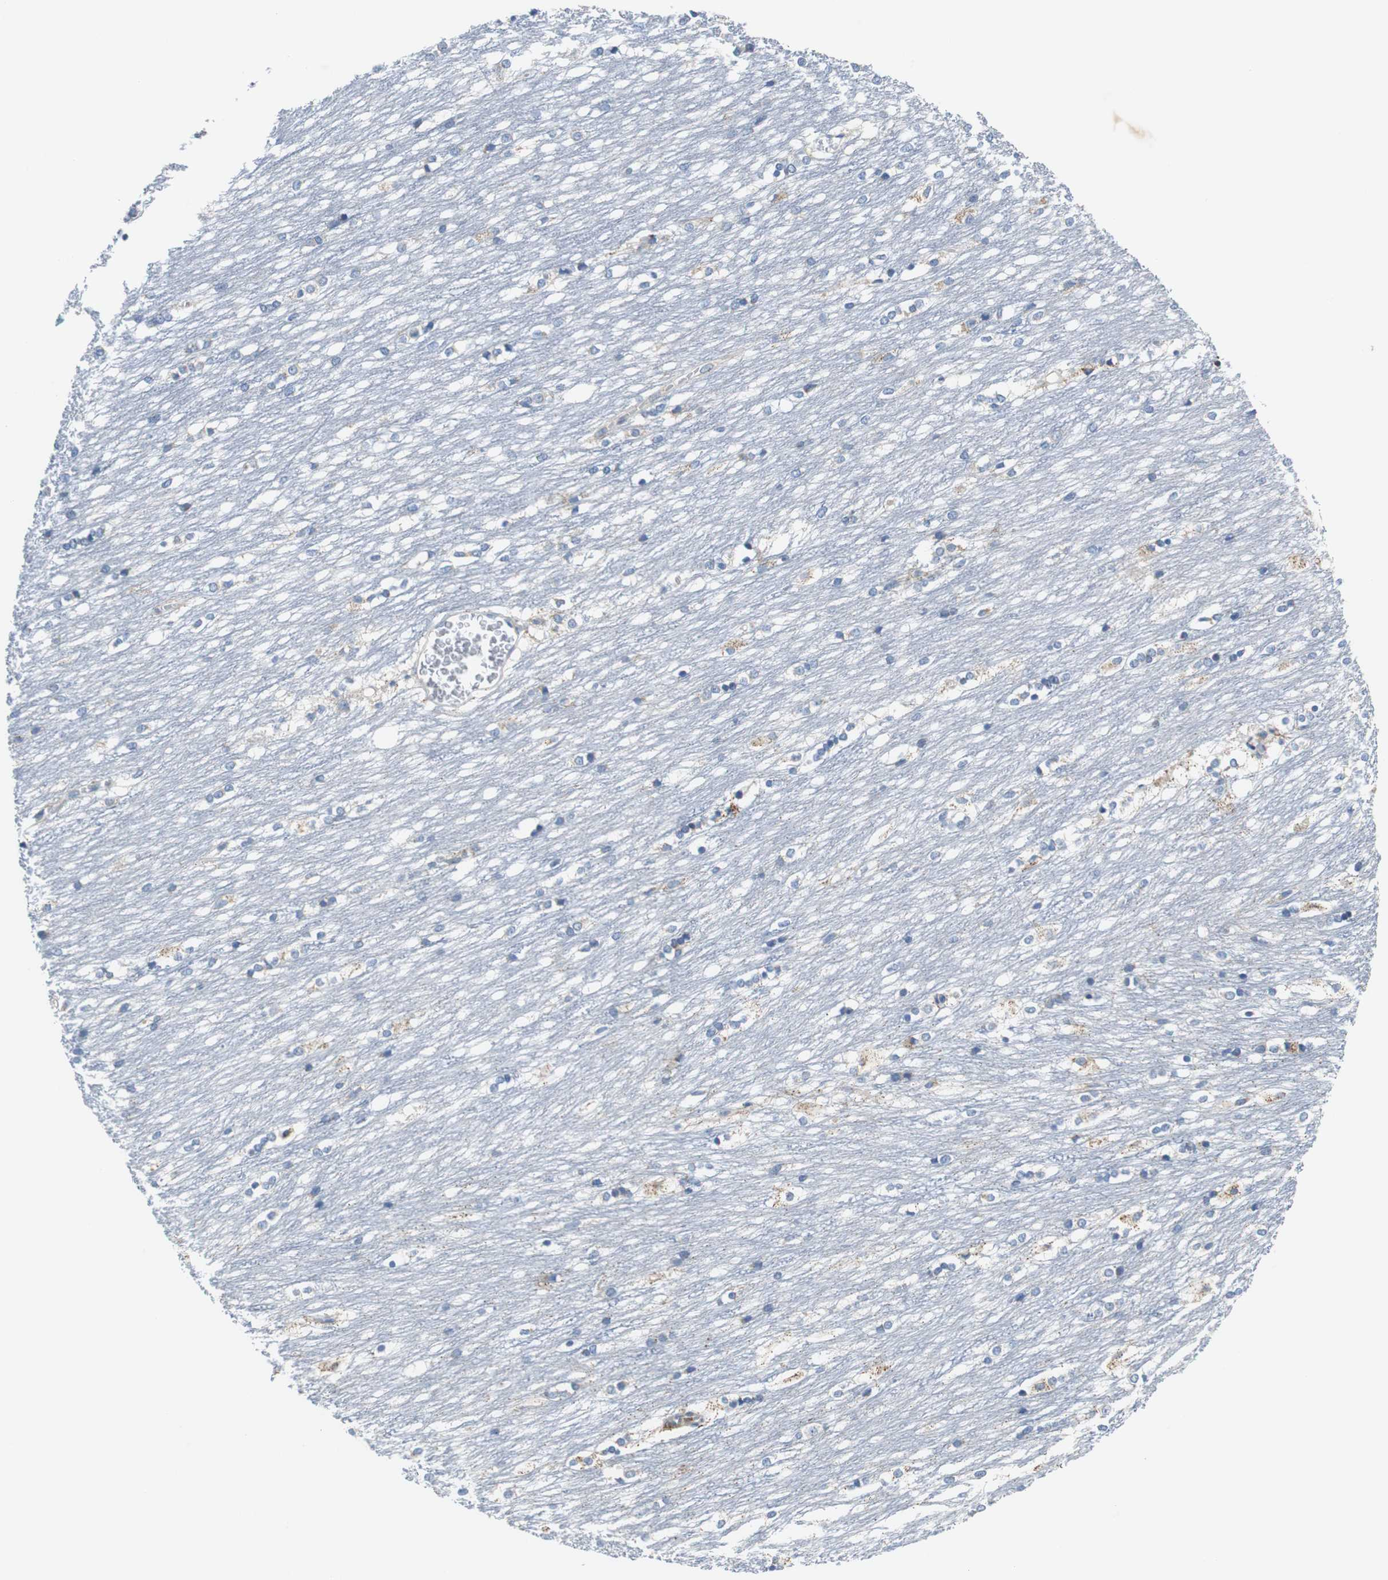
{"staining": {"intensity": "negative", "quantity": "none", "location": "none"}, "tissue": "caudate", "cell_type": "Glial cells", "image_type": "normal", "snomed": [{"axis": "morphology", "description": "Normal tissue, NOS"}, {"axis": "topography", "description": "Lateral ventricle wall"}], "caption": "High power microscopy photomicrograph of an immunohistochemistry image of normal caudate, revealing no significant staining in glial cells.", "gene": "VAMP8", "patient": {"sex": "female", "age": 19}}